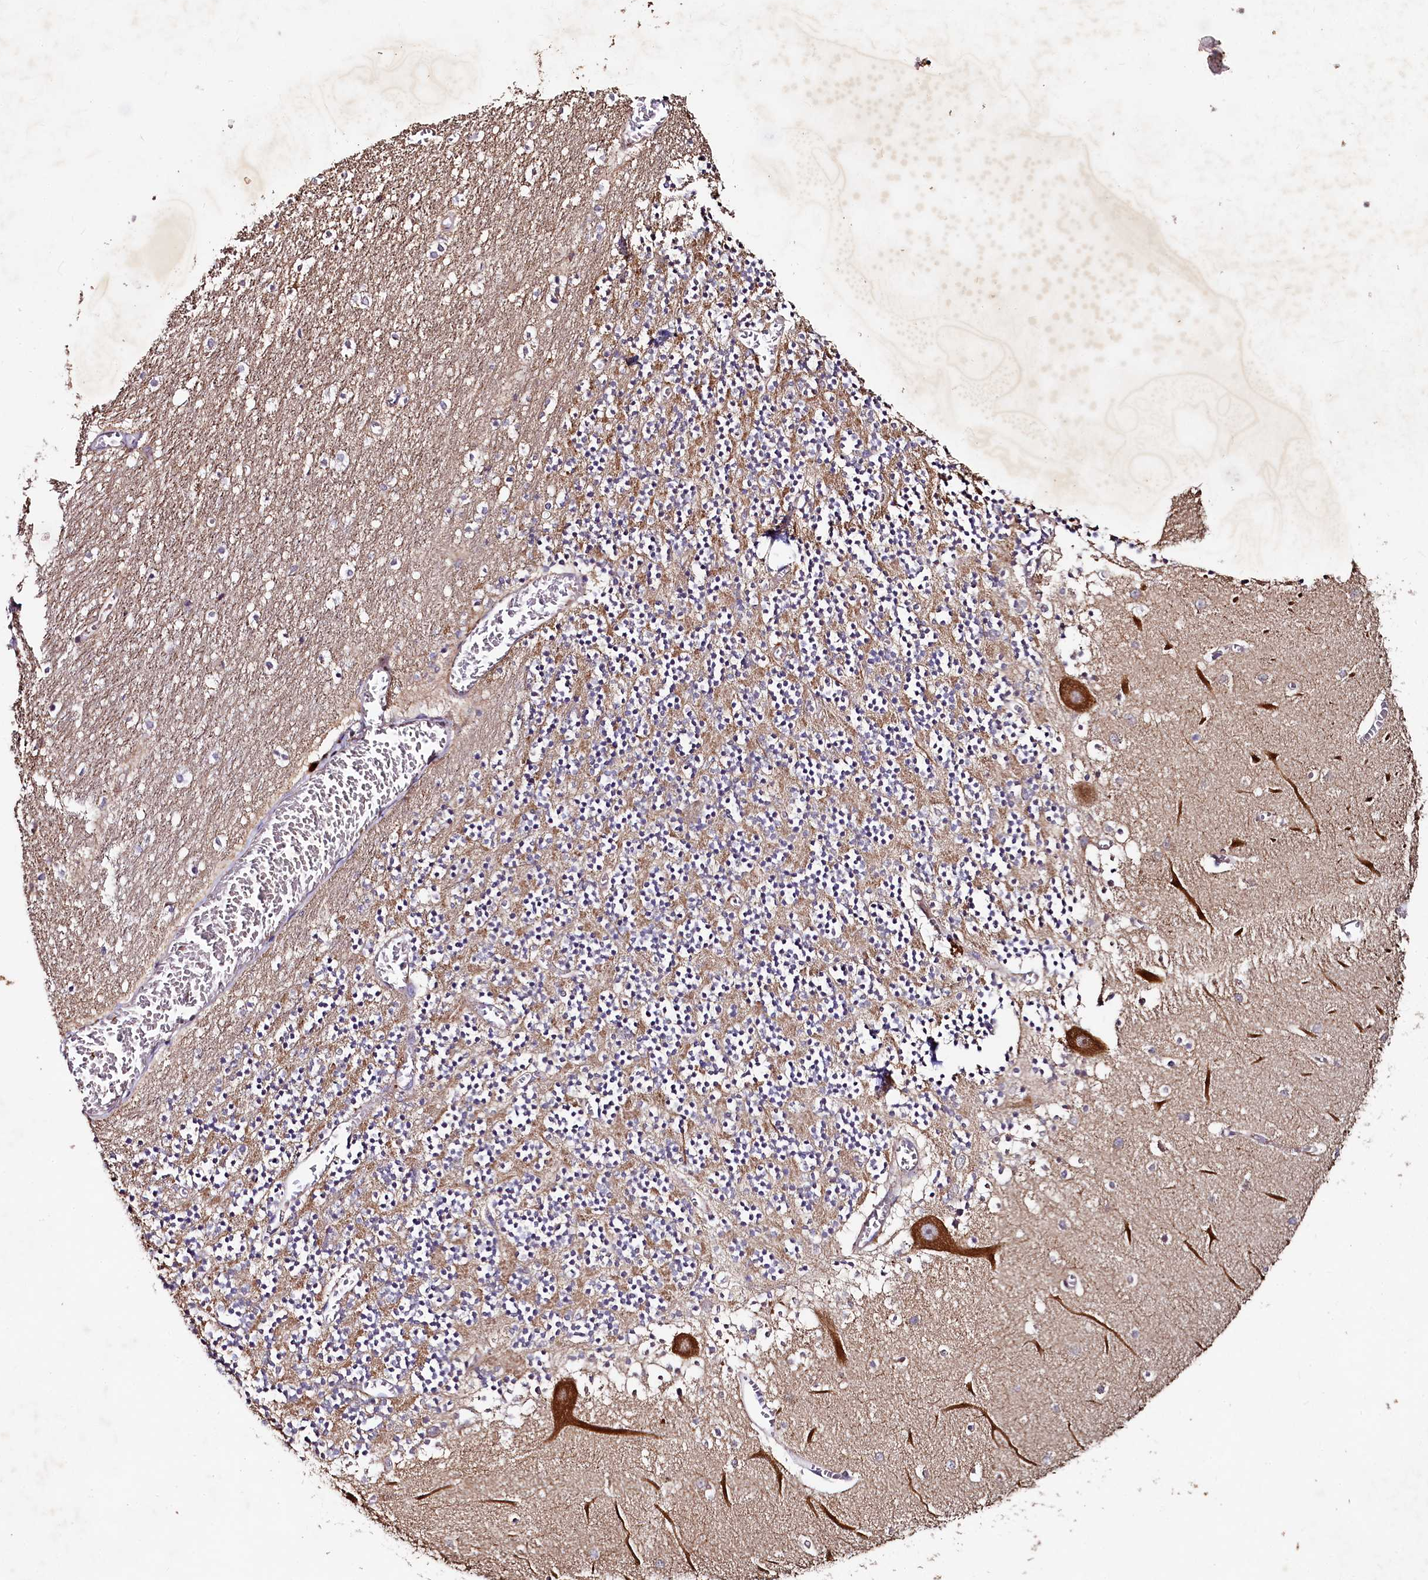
{"staining": {"intensity": "moderate", "quantity": "<25%", "location": "cytoplasmic/membranous"}, "tissue": "cerebellum", "cell_type": "Cells in granular layer", "image_type": "normal", "snomed": [{"axis": "morphology", "description": "Normal tissue, NOS"}, {"axis": "topography", "description": "Cerebellum"}], "caption": "A photomicrograph showing moderate cytoplasmic/membranous staining in approximately <25% of cells in granular layer in unremarkable cerebellum, as visualized by brown immunohistochemical staining.", "gene": "SPRYD3", "patient": {"sex": "female", "age": 28}}